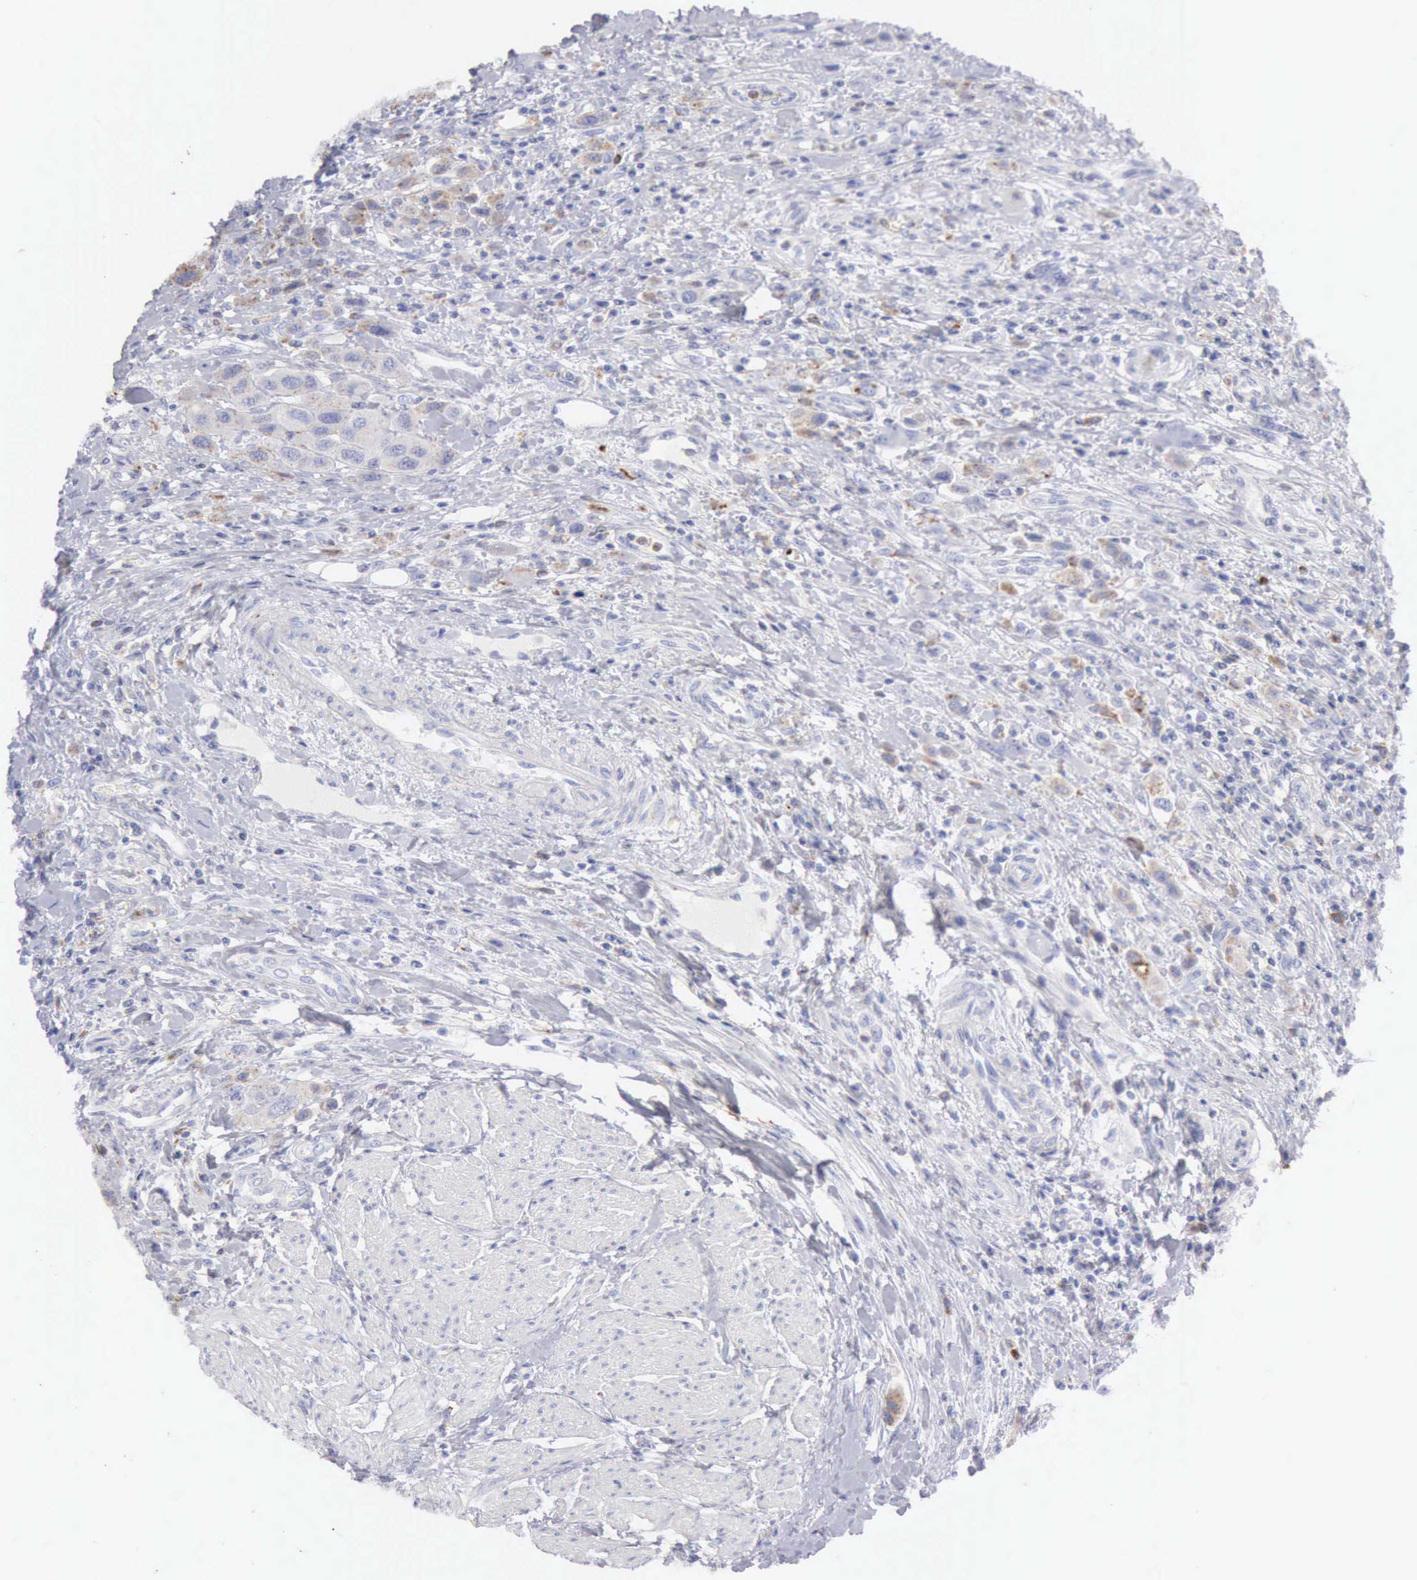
{"staining": {"intensity": "negative", "quantity": "none", "location": "none"}, "tissue": "urothelial cancer", "cell_type": "Tumor cells", "image_type": "cancer", "snomed": [{"axis": "morphology", "description": "Urothelial carcinoma, High grade"}, {"axis": "topography", "description": "Urinary bladder"}], "caption": "DAB immunohistochemical staining of urothelial carcinoma (high-grade) displays no significant expression in tumor cells.", "gene": "CTSS", "patient": {"sex": "male", "age": 50}}